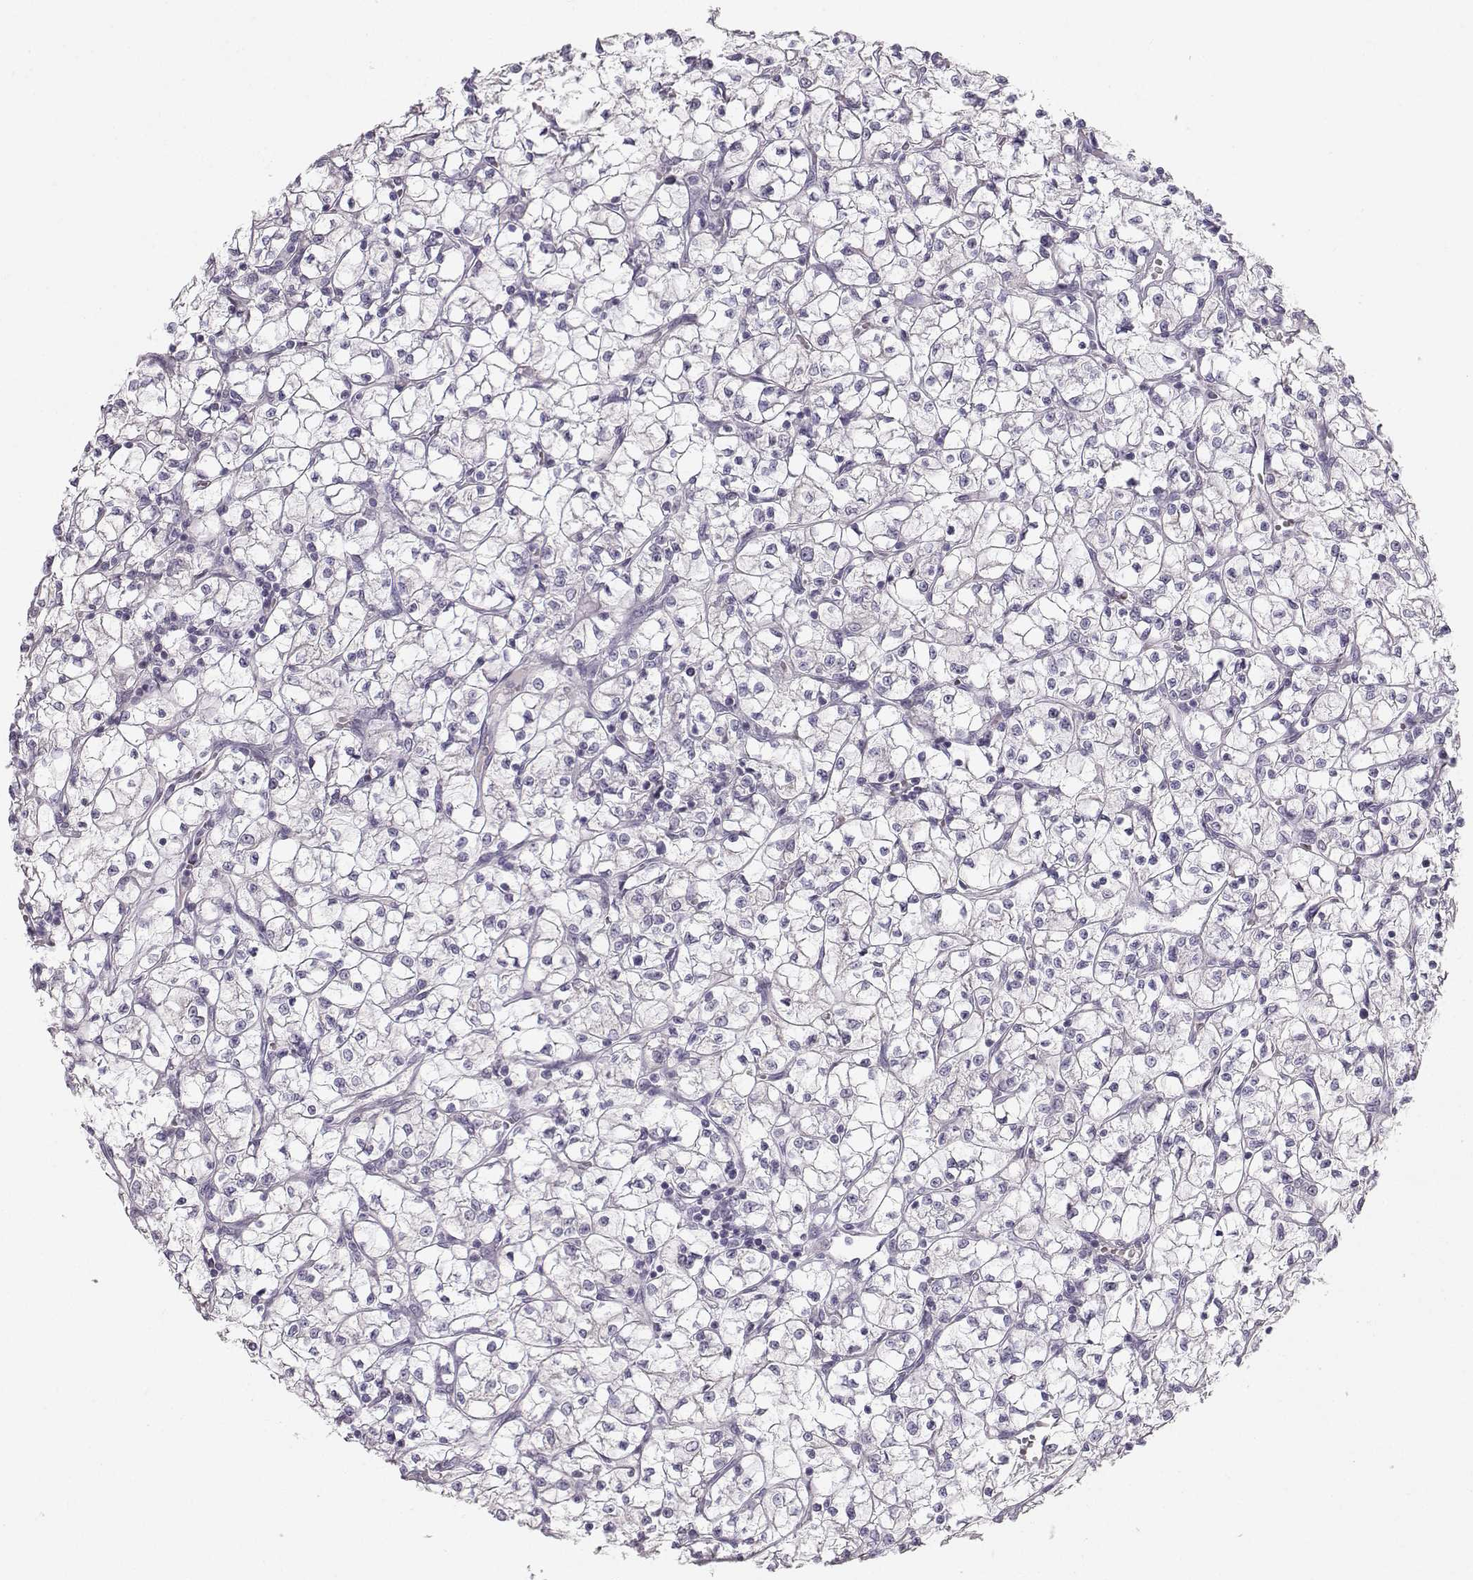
{"staining": {"intensity": "negative", "quantity": "none", "location": "none"}, "tissue": "renal cancer", "cell_type": "Tumor cells", "image_type": "cancer", "snomed": [{"axis": "morphology", "description": "Adenocarcinoma, NOS"}, {"axis": "topography", "description": "Kidney"}], "caption": "High magnification brightfield microscopy of renal cancer stained with DAB (3,3'-diaminobenzidine) (brown) and counterstained with hematoxylin (blue): tumor cells show no significant positivity.", "gene": "CASR", "patient": {"sex": "female", "age": 64}}